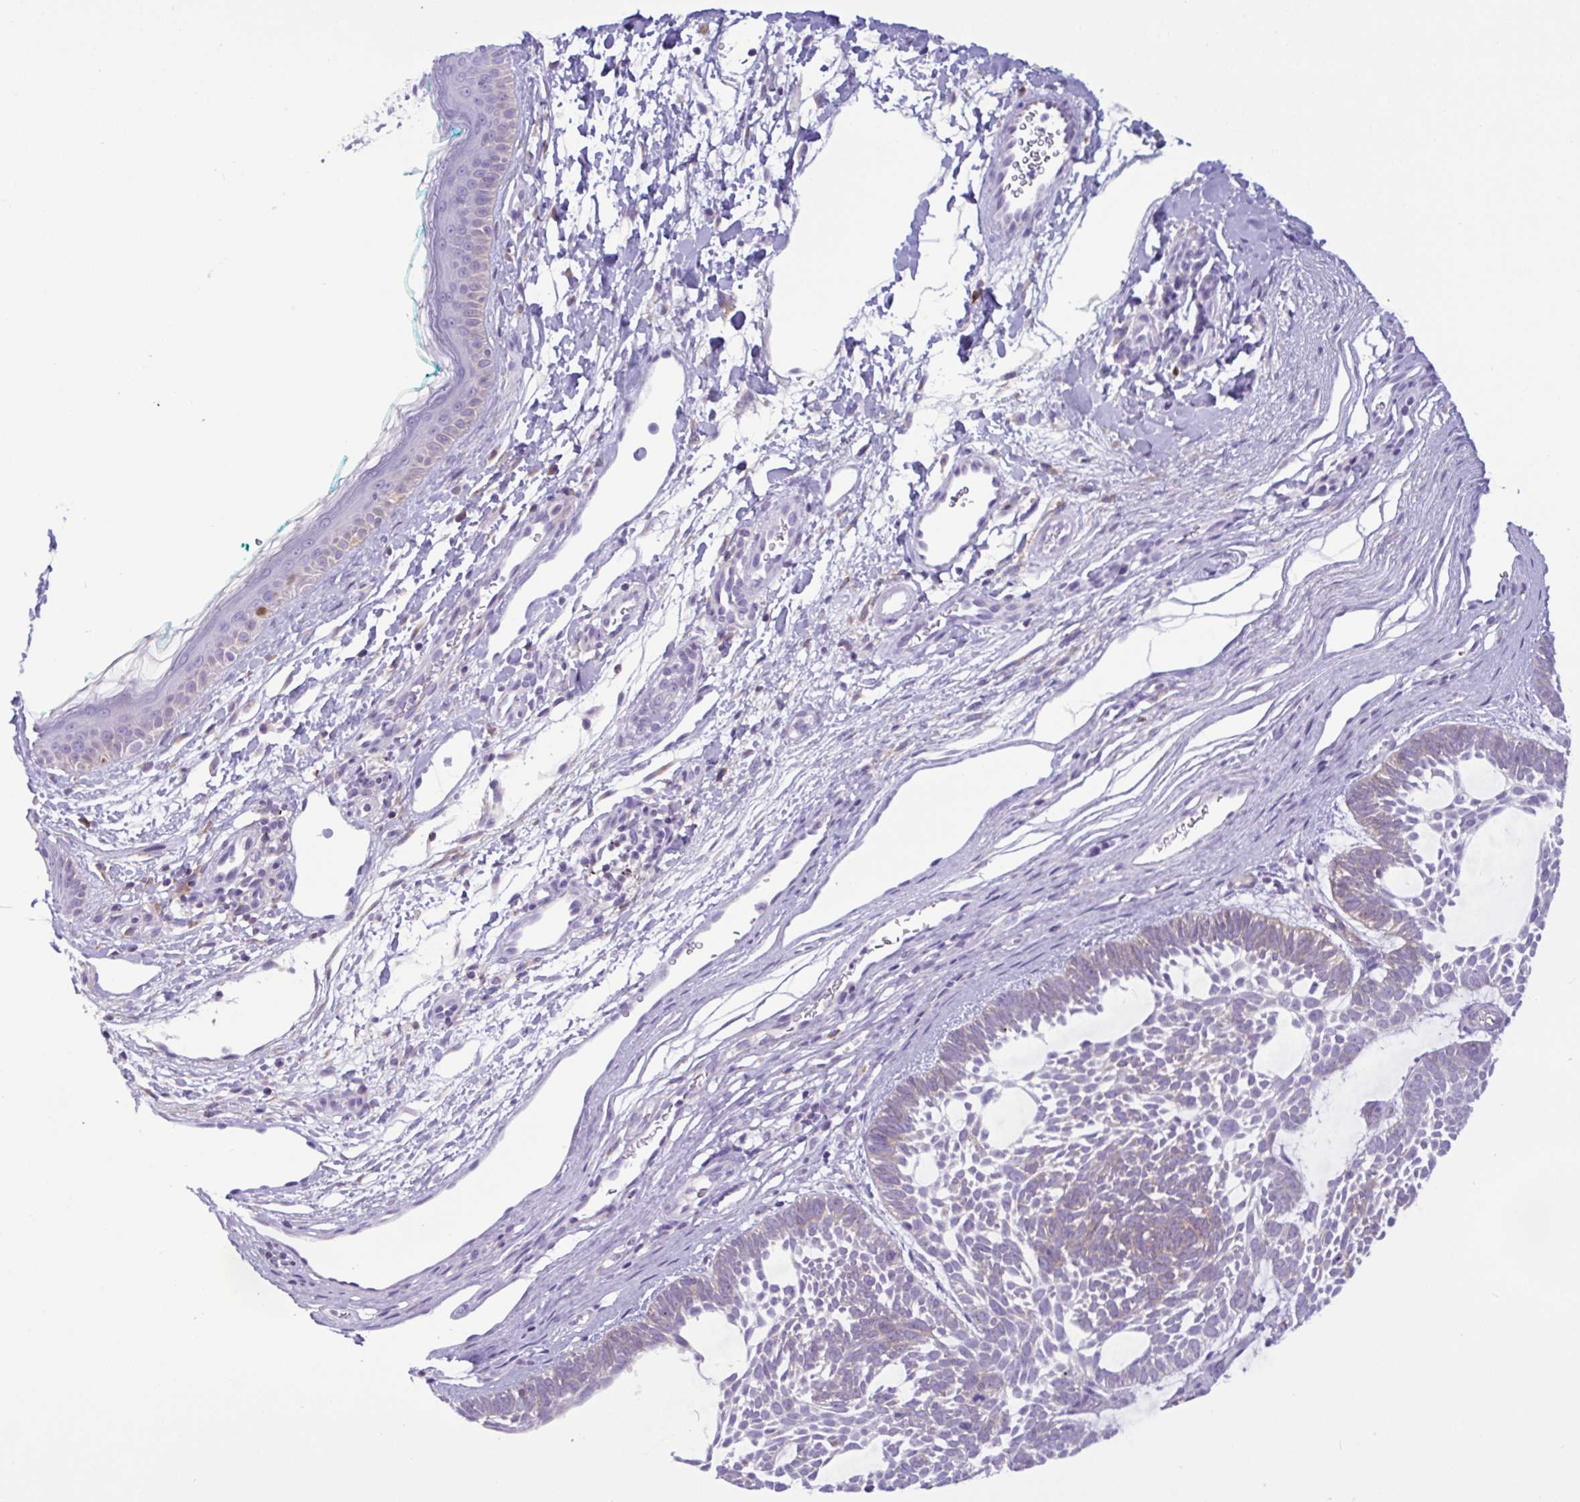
{"staining": {"intensity": "weak", "quantity": "<25%", "location": "cytoplasmic/membranous"}, "tissue": "skin cancer", "cell_type": "Tumor cells", "image_type": "cancer", "snomed": [{"axis": "morphology", "description": "Basal cell carcinoma"}, {"axis": "topography", "description": "Skin"}, {"axis": "topography", "description": "Skin of face"}], "caption": "IHC photomicrograph of neoplastic tissue: skin cancer stained with DAB (3,3'-diaminobenzidine) displays no significant protein positivity in tumor cells. (DAB (3,3'-diaminobenzidine) immunohistochemistry (IHC) with hematoxylin counter stain).", "gene": "SREBF1", "patient": {"sex": "male", "age": 83}}